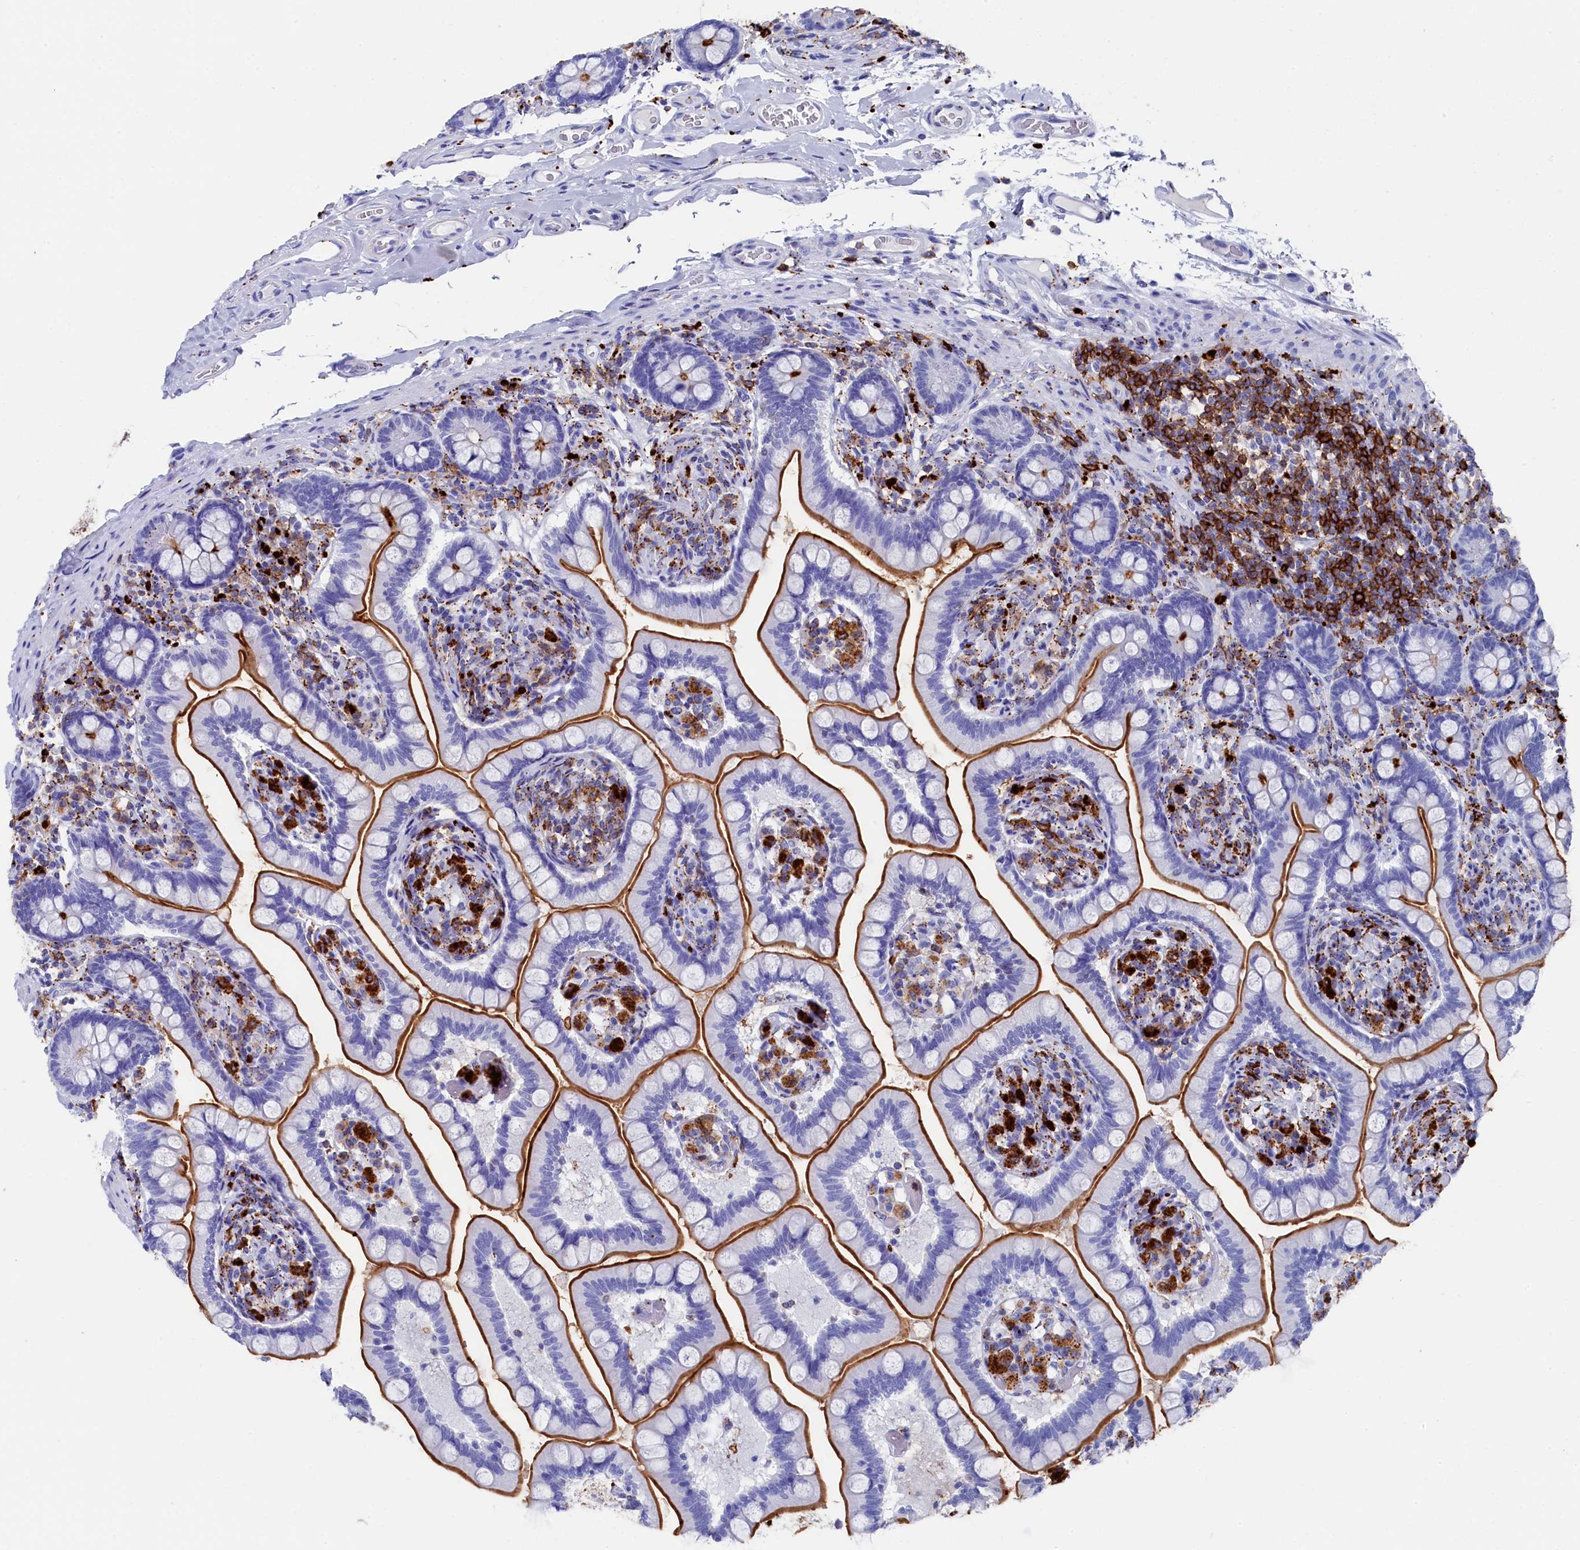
{"staining": {"intensity": "strong", "quantity": ">75%", "location": "cytoplasmic/membranous"}, "tissue": "small intestine", "cell_type": "Glandular cells", "image_type": "normal", "snomed": [{"axis": "morphology", "description": "Normal tissue, NOS"}, {"axis": "topography", "description": "Small intestine"}], "caption": "Protein staining reveals strong cytoplasmic/membranous expression in approximately >75% of glandular cells in unremarkable small intestine. The staining was performed using DAB to visualize the protein expression in brown, while the nuclei were stained in blue with hematoxylin (Magnification: 20x).", "gene": "PLAC8", "patient": {"sex": "female", "age": 64}}